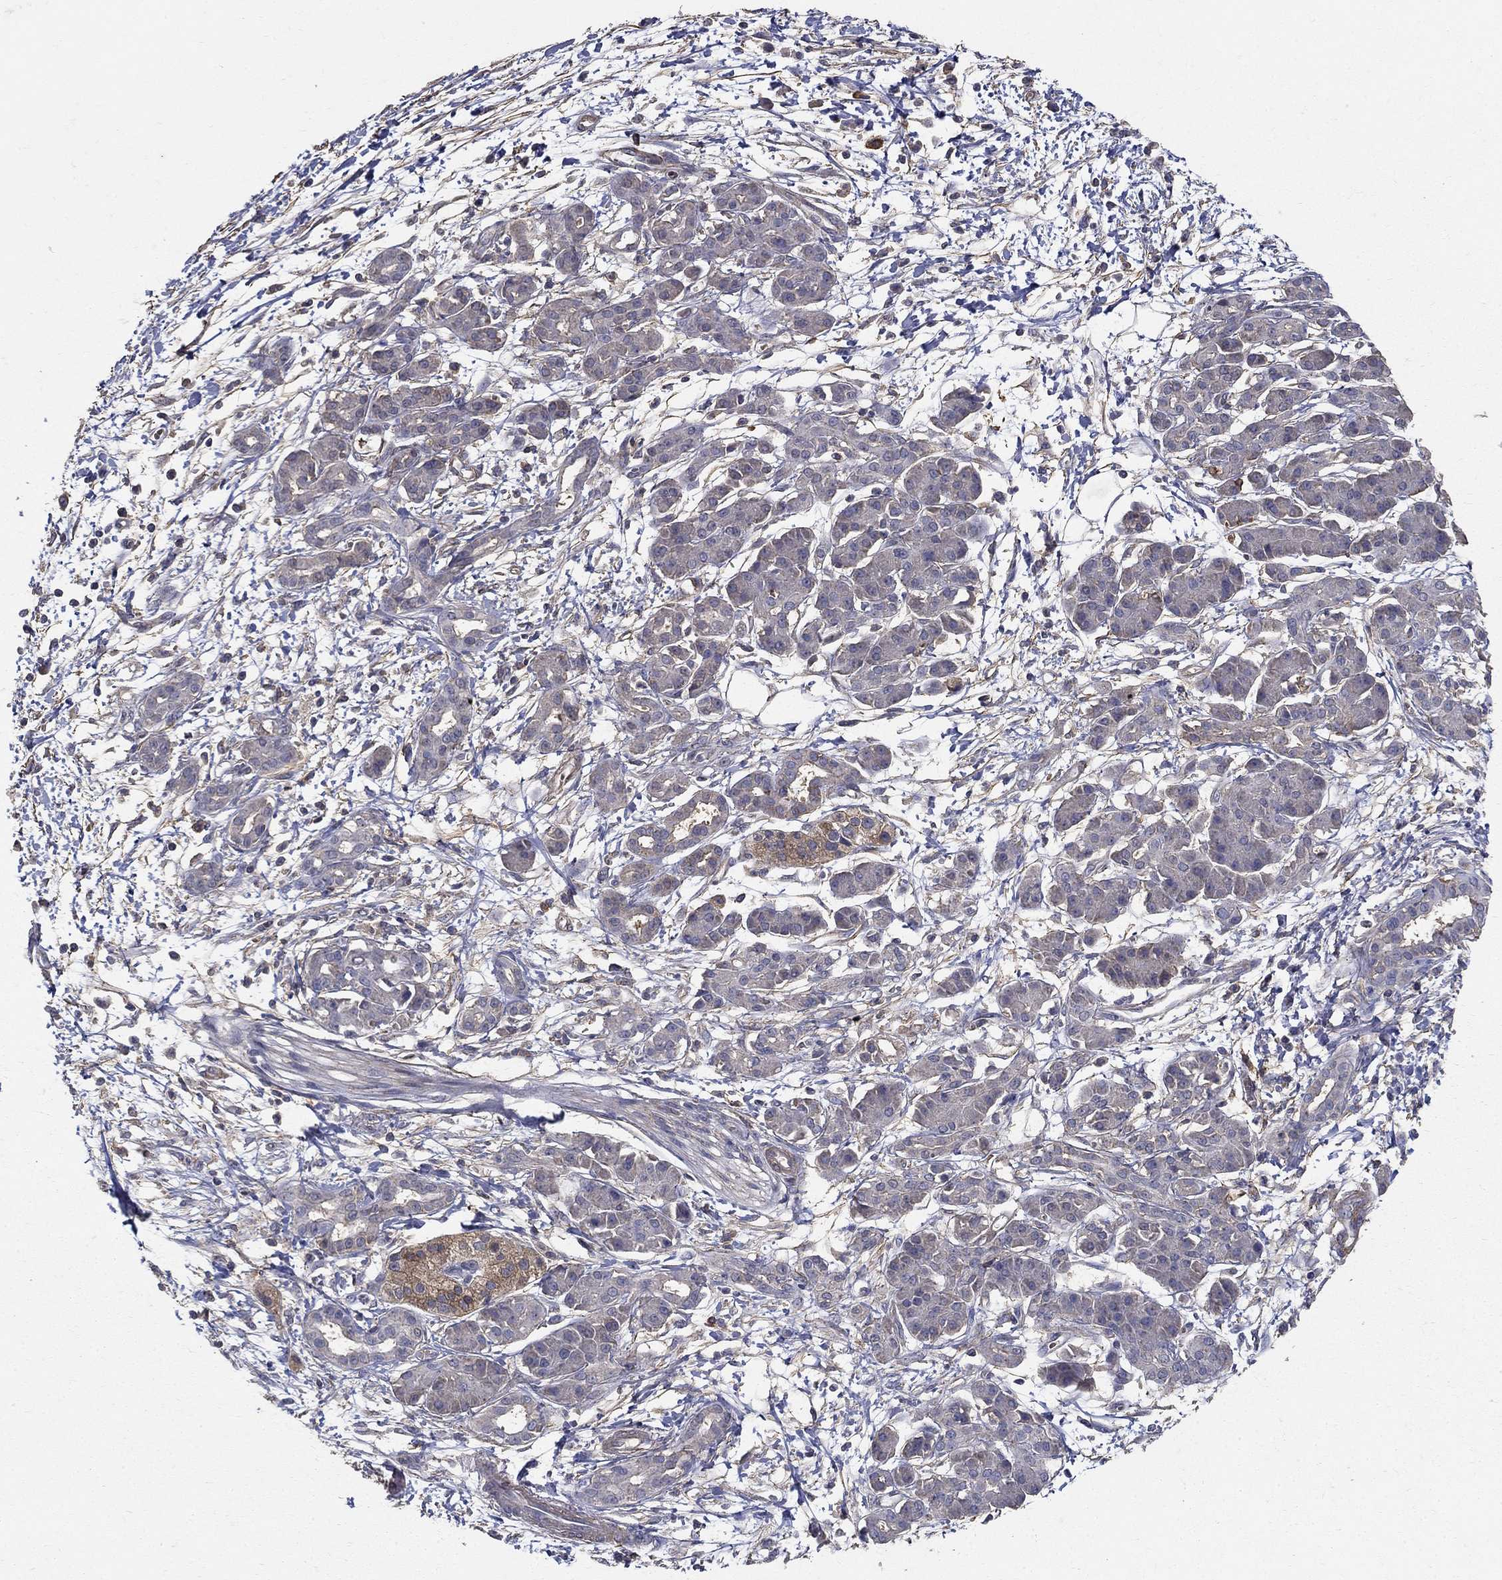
{"staining": {"intensity": "moderate", "quantity": "<25%", "location": "cytoplasmic/membranous"}, "tissue": "pancreatic cancer", "cell_type": "Tumor cells", "image_type": "cancer", "snomed": [{"axis": "morphology", "description": "Adenocarcinoma, NOS"}, {"axis": "topography", "description": "Pancreas"}], "caption": "Immunohistochemical staining of pancreatic cancer displays low levels of moderate cytoplasmic/membranous protein expression in about <25% of tumor cells.", "gene": "MPP2", "patient": {"sex": "male", "age": 72}}